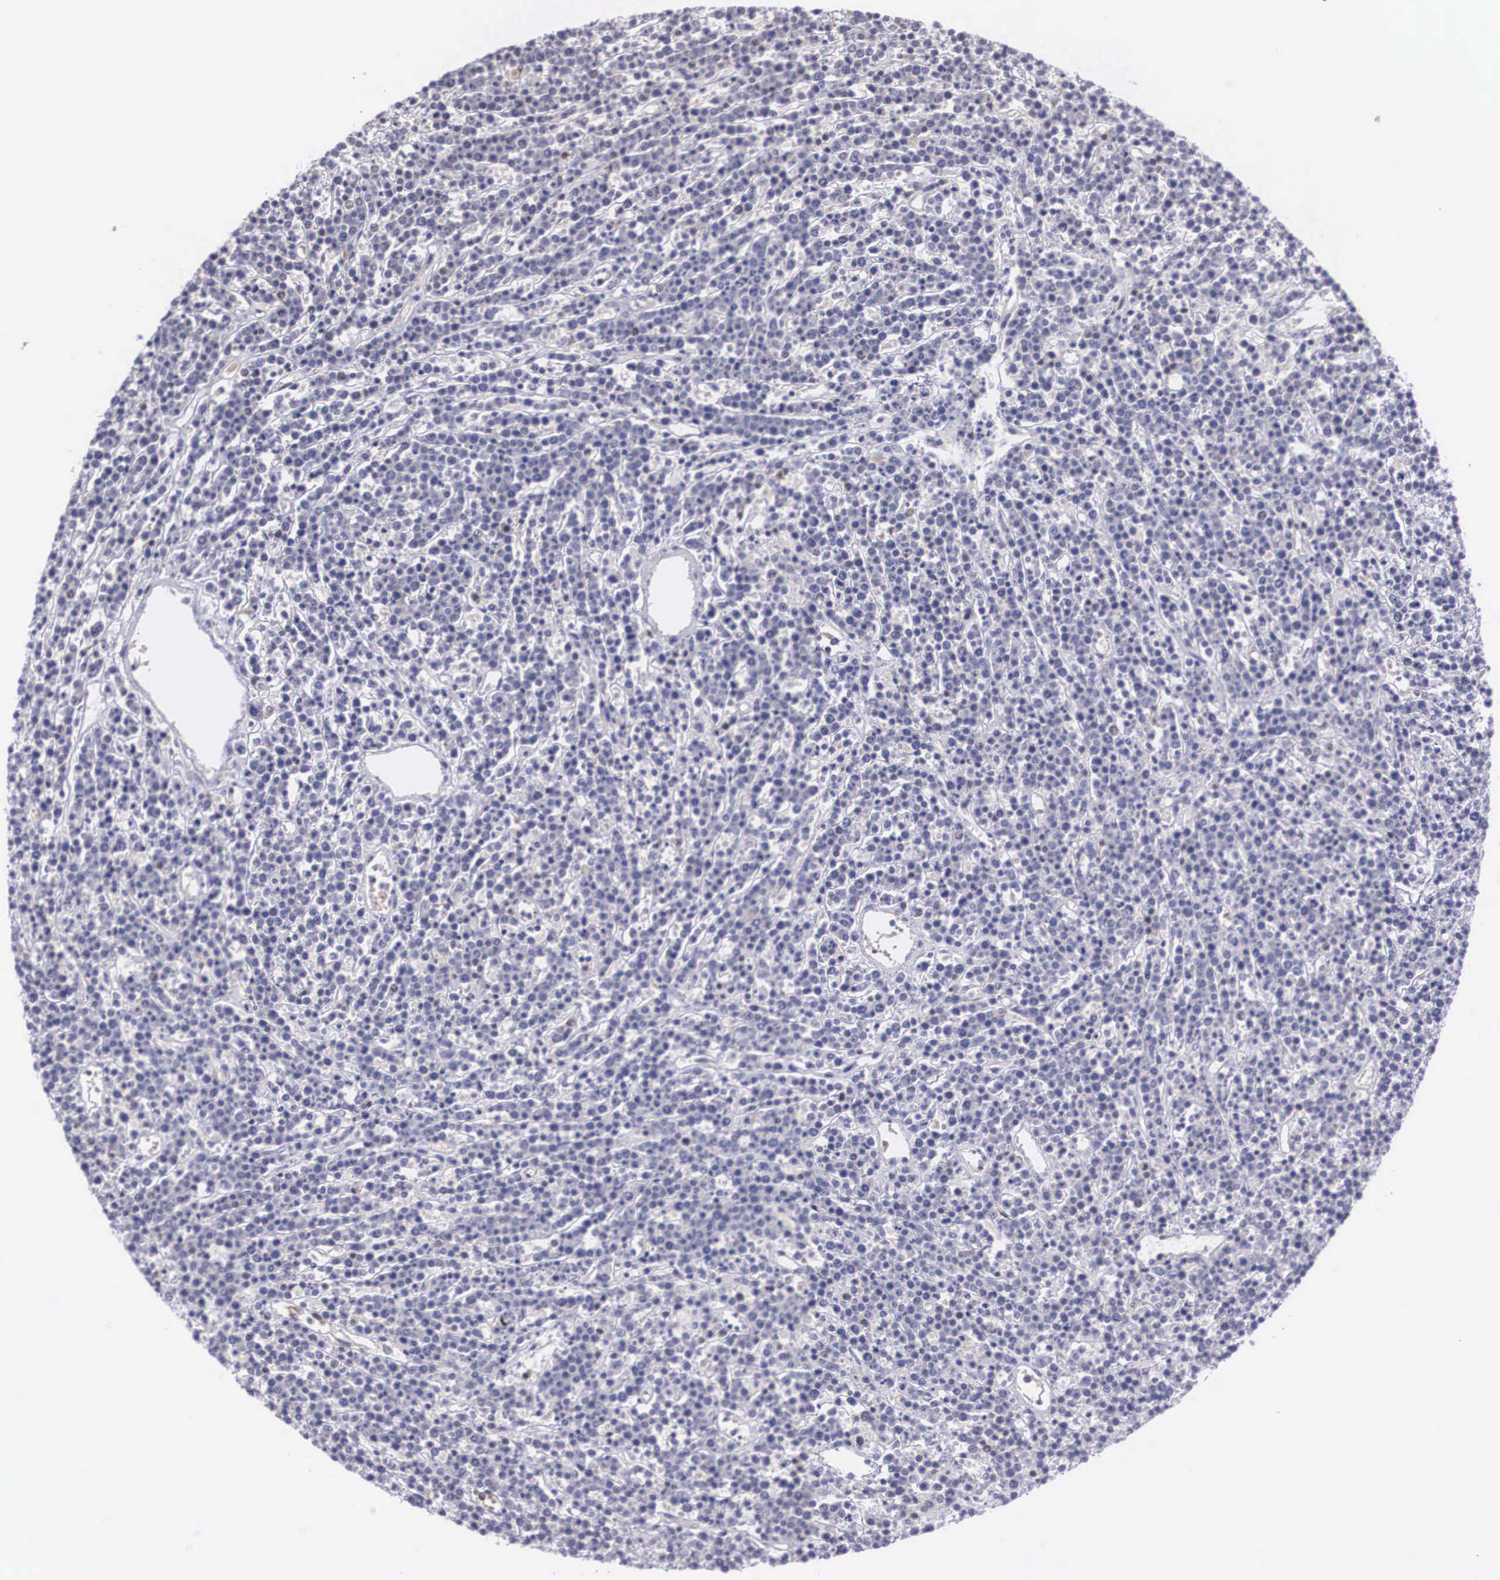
{"staining": {"intensity": "negative", "quantity": "none", "location": "none"}, "tissue": "lymphoma", "cell_type": "Tumor cells", "image_type": "cancer", "snomed": [{"axis": "morphology", "description": "Malignant lymphoma, non-Hodgkin's type, High grade"}, {"axis": "topography", "description": "Ovary"}], "caption": "Image shows no protein positivity in tumor cells of high-grade malignant lymphoma, non-Hodgkin's type tissue.", "gene": "RBPJ", "patient": {"sex": "female", "age": 56}}